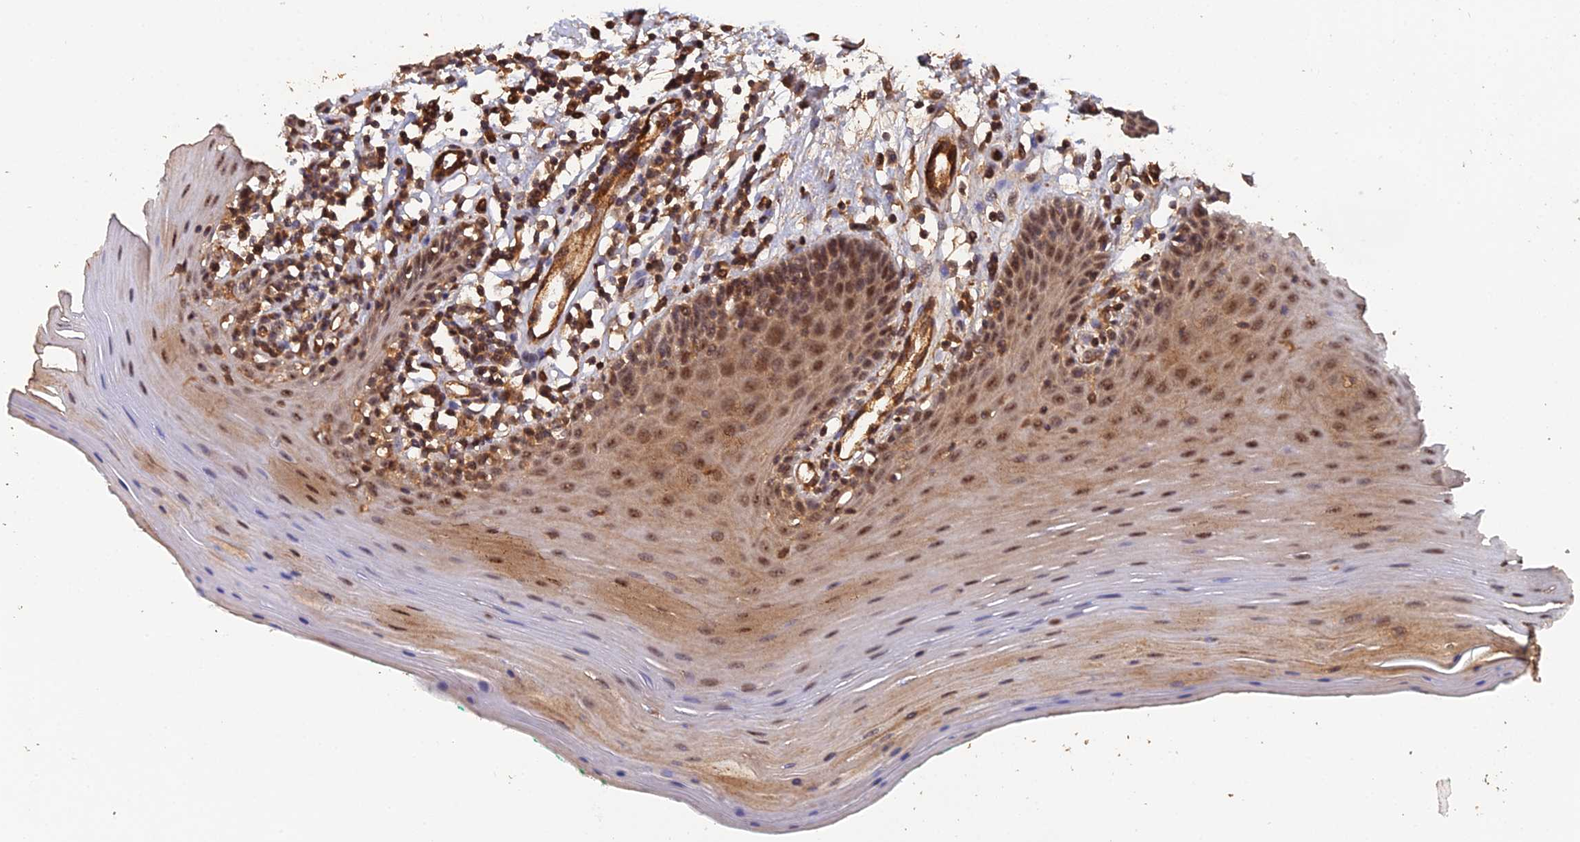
{"staining": {"intensity": "moderate", "quantity": ">75%", "location": "cytoplasmic/membranous,nuclear"}, "tissue": "oral mucosa", "cell_type": "Squamous epithelial cells", "image_type": "normal", "snomed": [{"axis": "morphology", "description": "Normal tissue, NOS"}, {"axis": "topography", "description": "Skeletal muscle"}, {"axis": "topography", "description": "Oral tissue"}], "caption": "Protein staining of normal oral mucosa exhibits moderate cytoplasmic/membranous,nuclear positivity in about >75% of squamous epithelial cells. (IHC, brightfield microscopy, high magnification).", "gene": "RALGAPA2", "patient": {"sex": "male", "age": 58}}